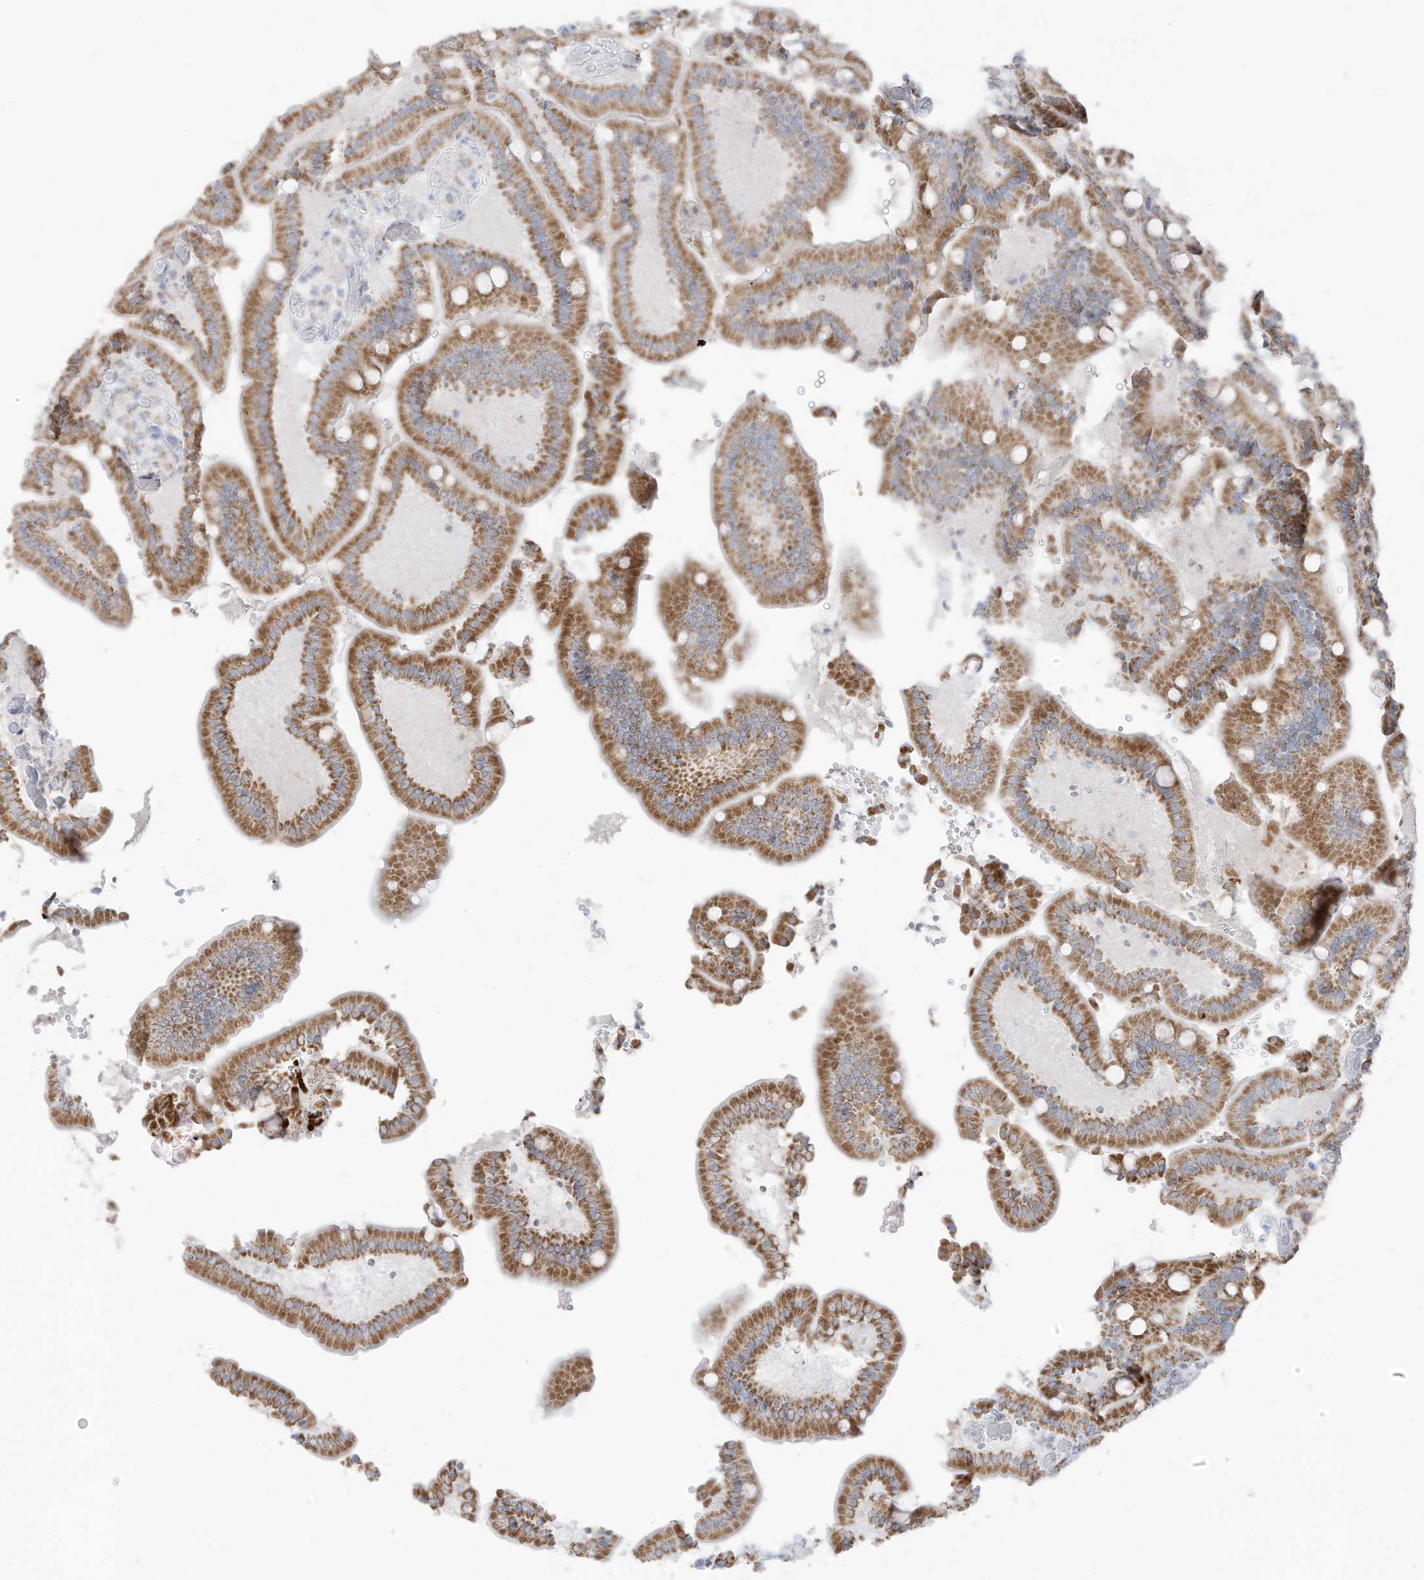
{"staining": {"intensity": "moderate", "quantity": ">75%", "location": "cytoplasmic/membranous"}, "tissue": "duodenum", "cell_type": "Glandular cells", "image_type": "normal", "snomed": [{"axis": "morphology", "description": "Normal tissue, NOS"}, {"axis": "topography", "description": "Duodenum"}], "caption": "An IHC micrograph of normal tissue is shown. Protein staining in brown shows moderate cytoplasmic/membranous positivity in duodenum within glandular cells.", "gene": "ETHE1", "patient": {"sex": "female", "age": 62}}